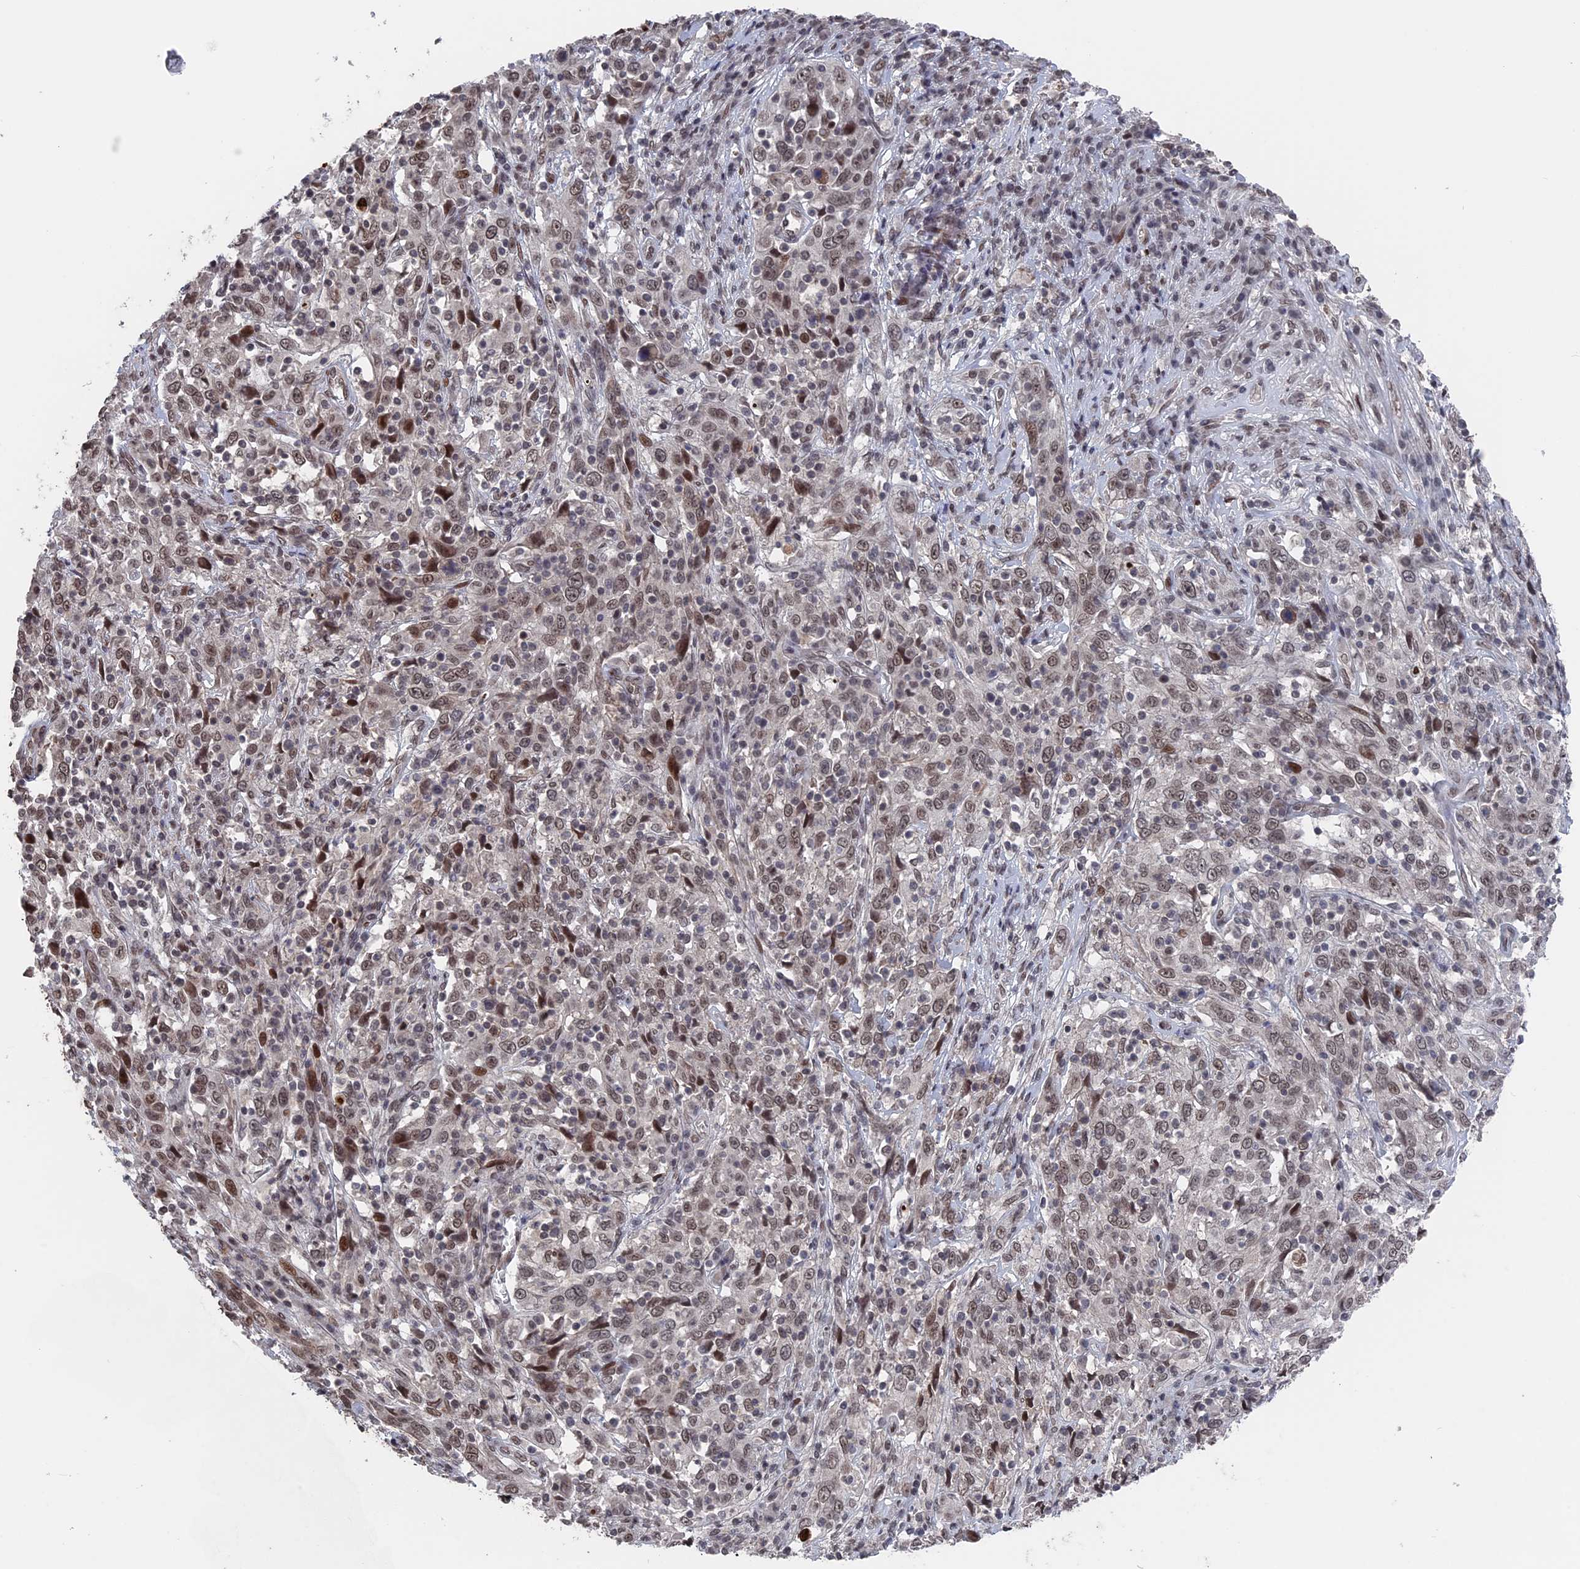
{"staining": {"intensity": "moderate", "quantity": ">75%", "location": "nuclear"}, "tissue": "cervical cancer", "cell_type": "Tumor cells", "image_type": "cancer", "snomed": [{"axis": "morphology", "description": "Squamous cell carcinoma, NOS"}, {"axis": "topography", "description": "Cervix"}], "caption": "Immunohistochemistry (IHC) photomicrograph of neoplastic tissue: cervical squamous cell carcinoma stained using immunohistochemistry displays medium levels of moderate protein expression localized specifically in the nuclear of tumor cells, appearing as a nuclear brown color.", "gene": "NR2C2AP", "patient": {"sex": "female", "age": 46}}